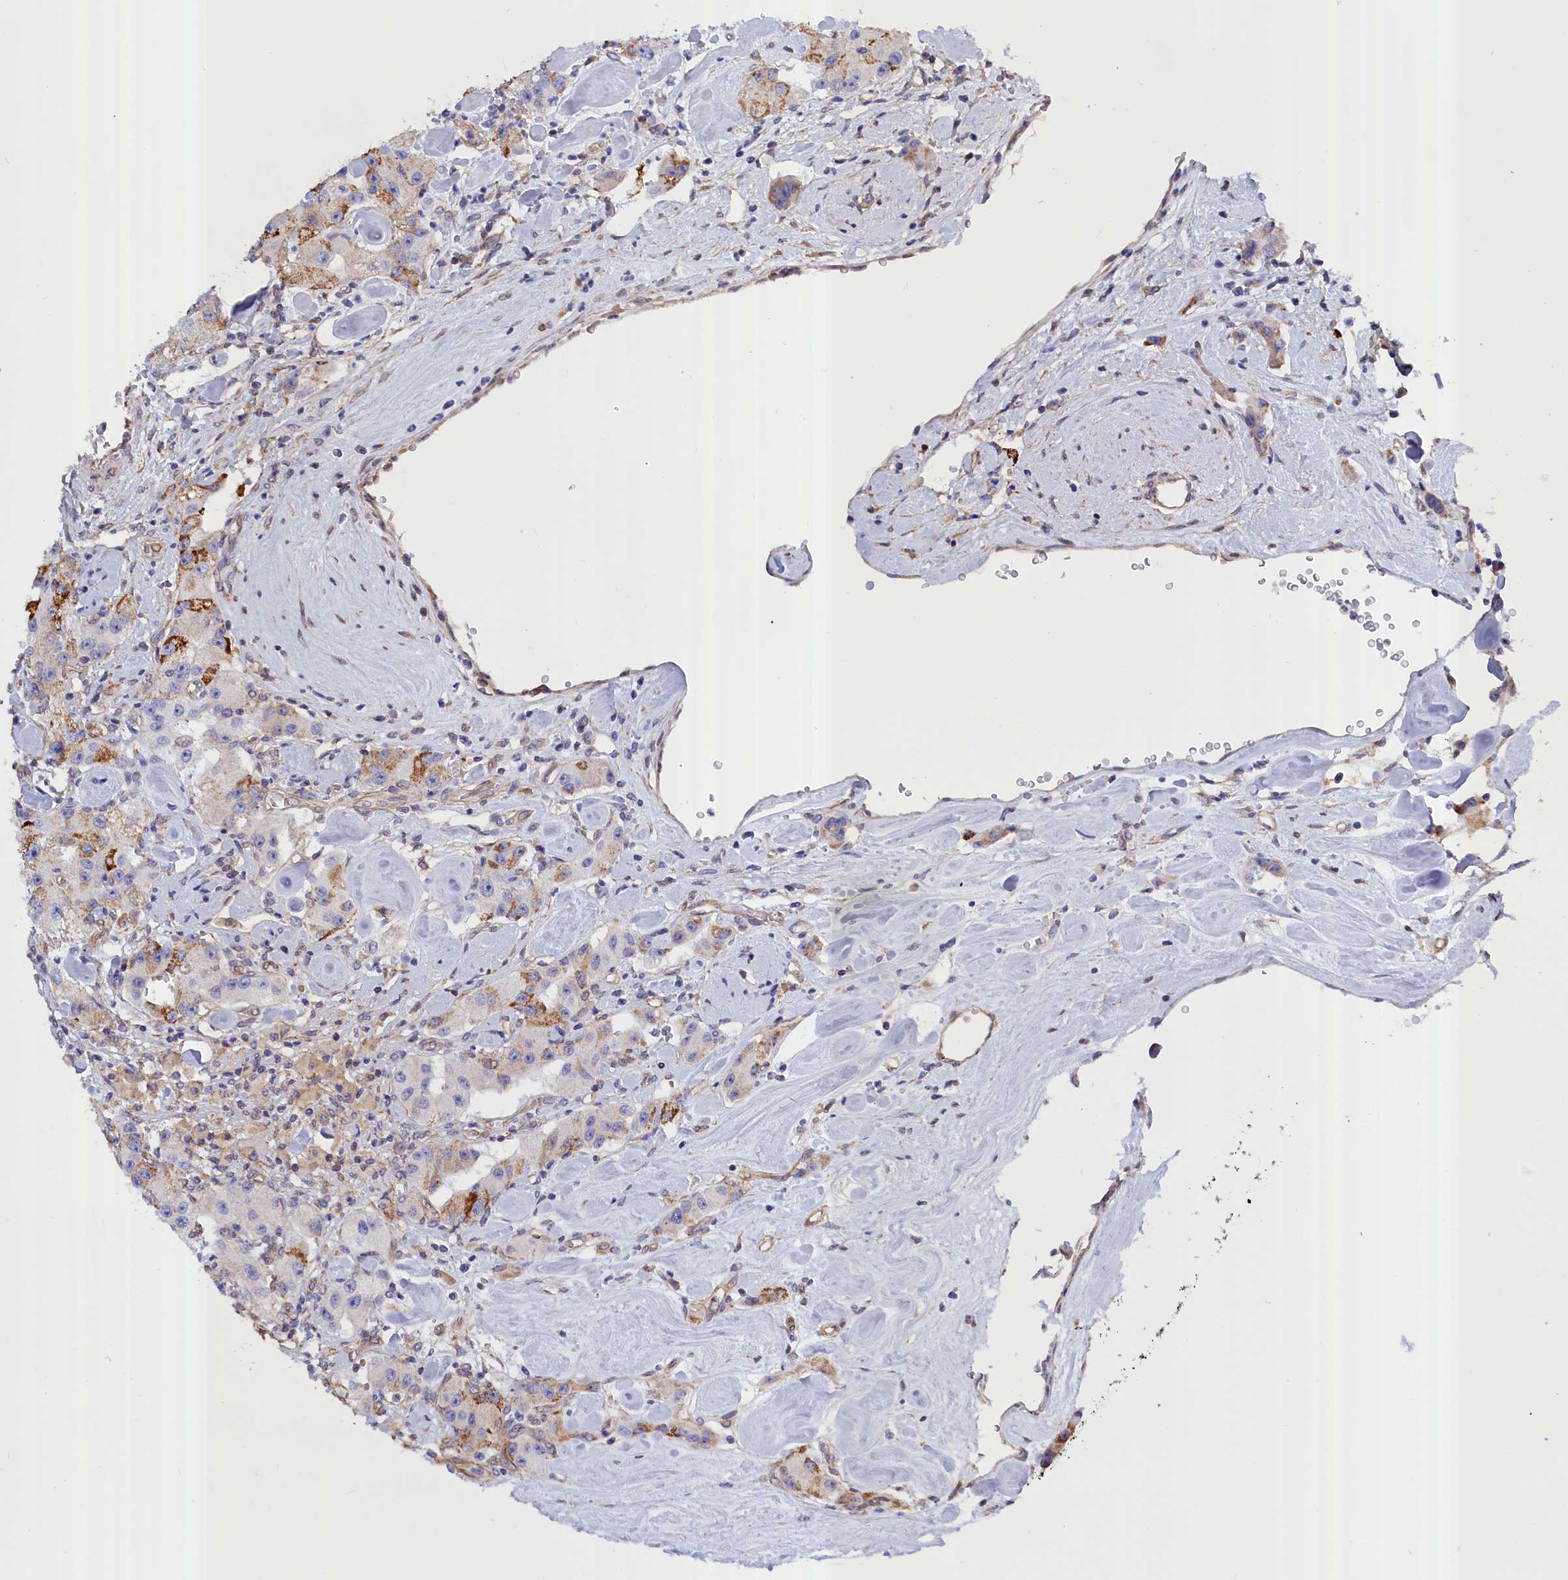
{"staining": {"intensity": "moderate", "quantity": "<25%", "location": "cytoplasmic/membranous"}, "tissue": "carcinoid", "cell_type": "Tumor cells", "image_type": "cancer", "snomed": [{"axis": "morphology", "description": "Carcinoid, malignant, NOS"}, {"axis": "topography", "description": "Pancreas"}], "caption": "High-power microscopy captured an immunohistochemistry (IHC) histopathology image of carcinoid, revealing moderate cytoplasmic/membranous expression in approximately <25% of tumor cells.", "gene": "ABCC12", "patient": {"sex": "male", "age": 41}}